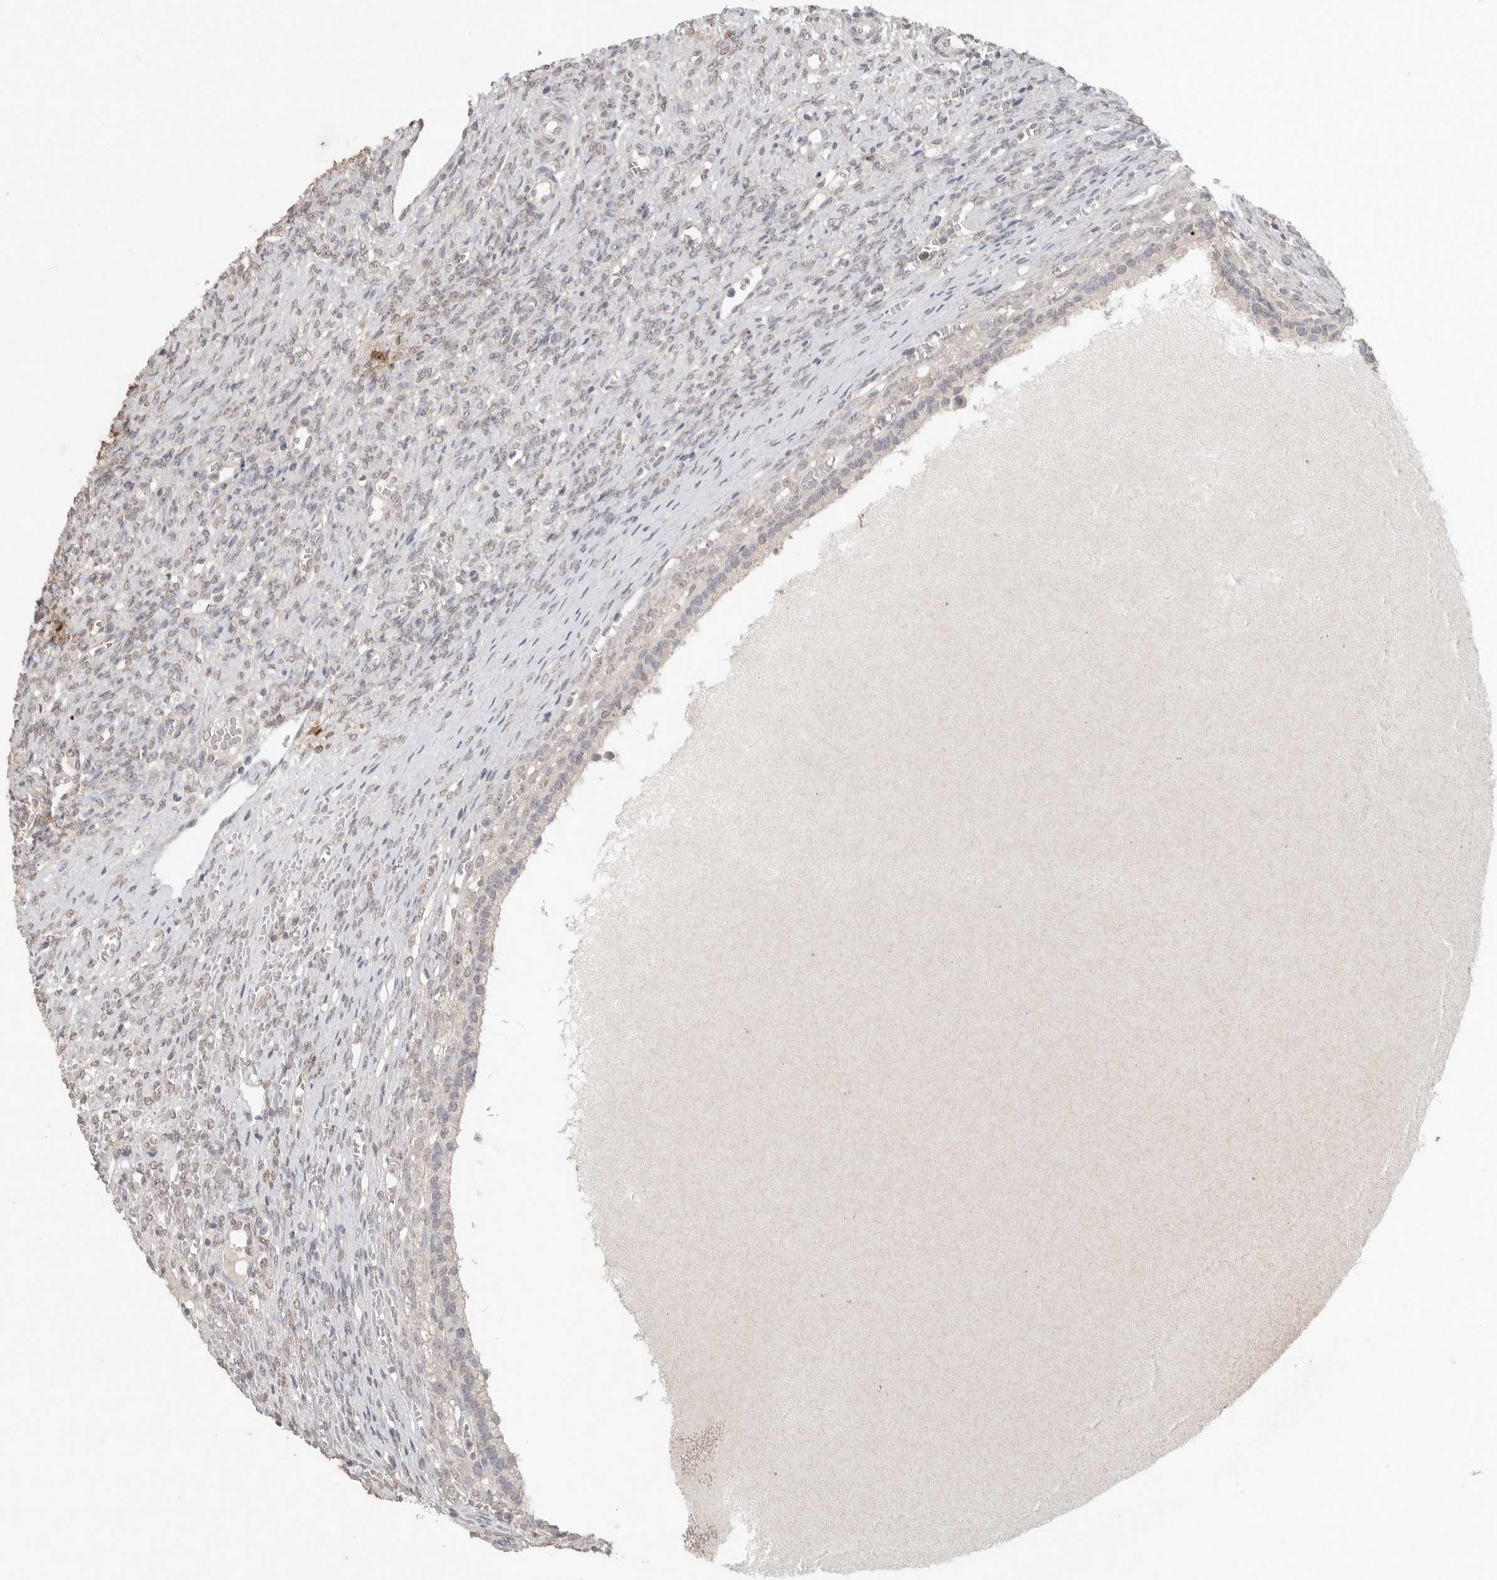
{"staining": {"intensity": "weak", "quantity": "<25%", "location": "cytoplasmic/membranous"}, "tissue": "ovary", "cell_type": "Follicle cells", "image_type": "normal", "snomed": [{"axis": "morphology", "description": "Normal tissue, NOS"}, {"axis": "topography", "description": "Ovary"}], "caption": "Unremarkable ovary was stained to show a protein in brown. There is no significant staining in follicle cells. (Stains: DAB immunohistochemistry with hematoxylin counter stain, Microscopy: brightfield microscopy at high magnification).", "gene": "KLK5", "patient": {"sex": "female", "age": 41}}